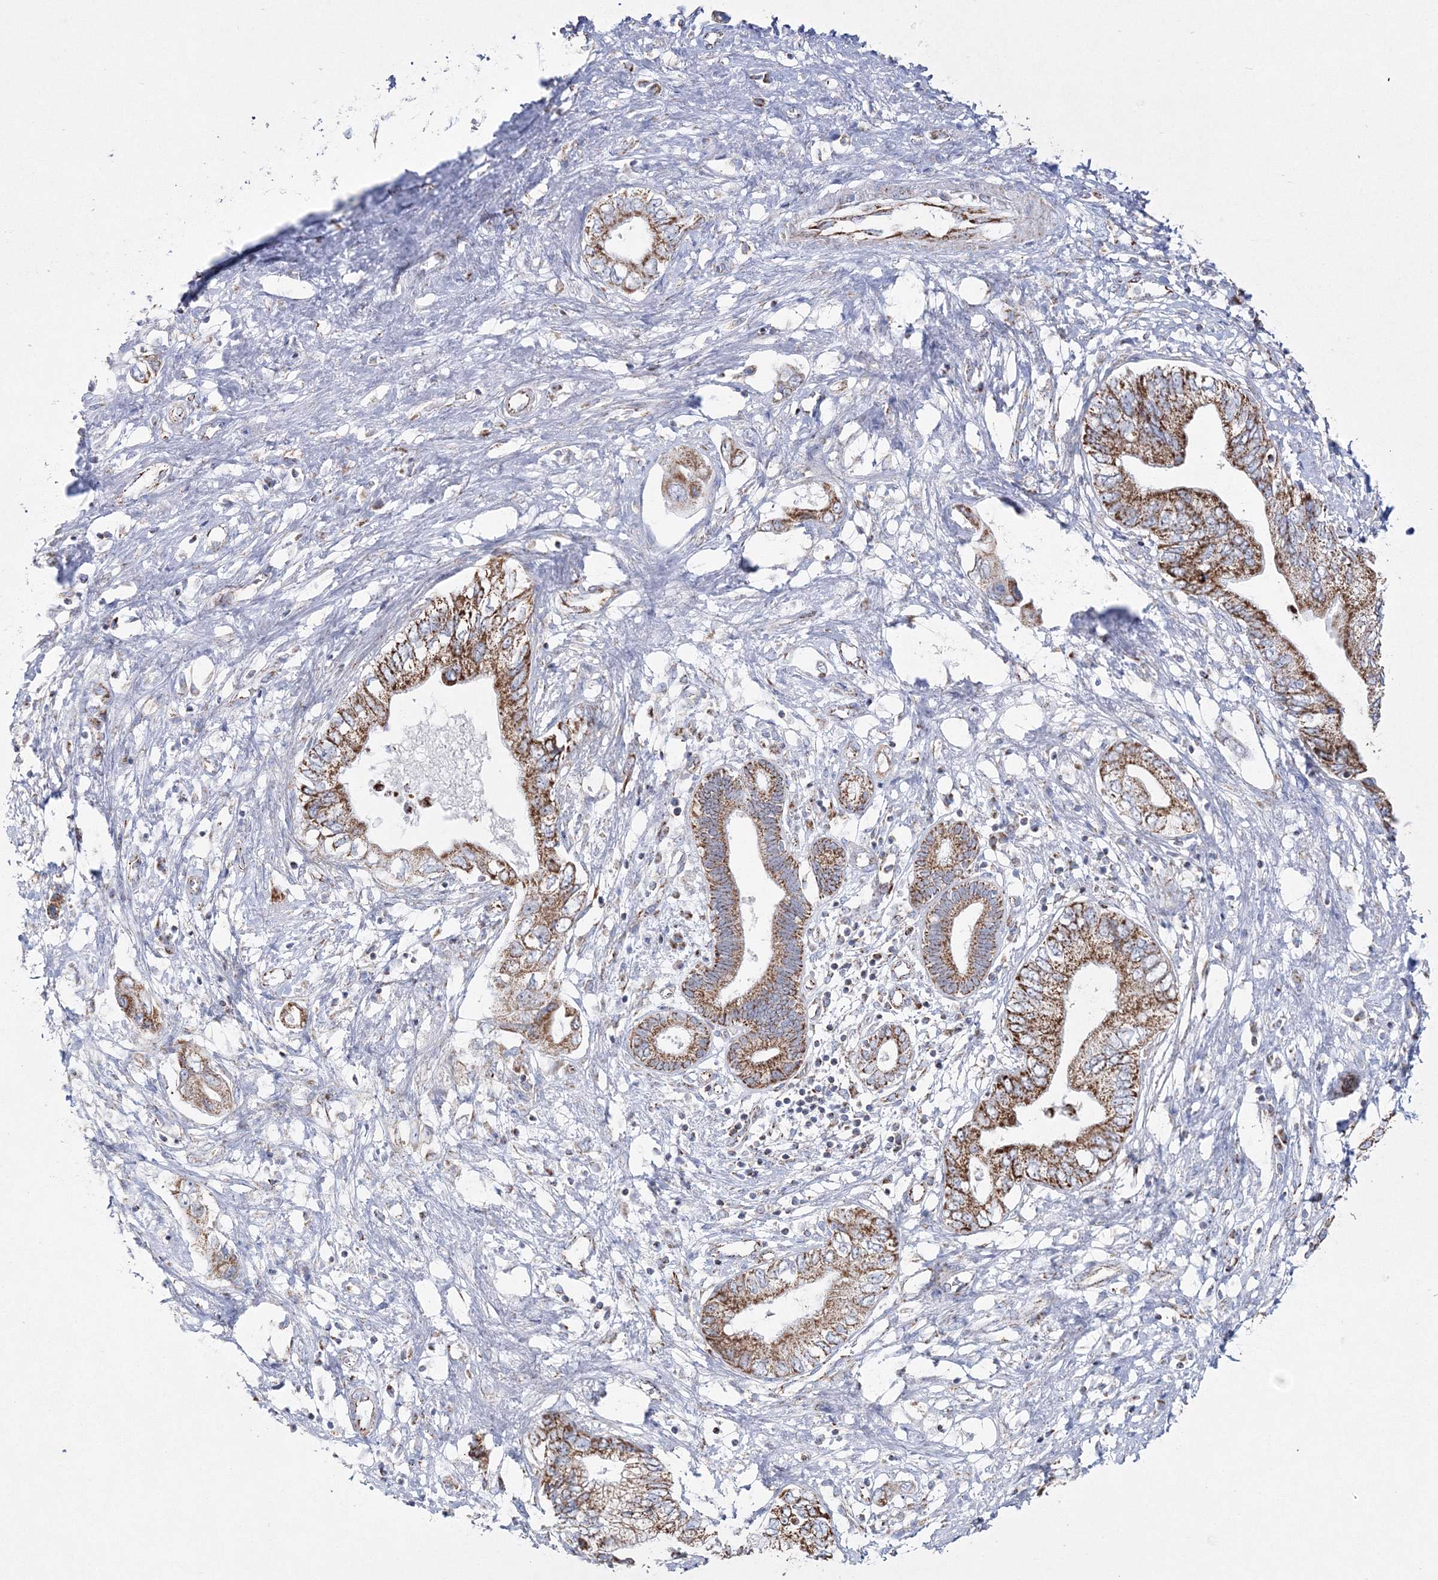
{"staining": {"intensity": "moderate", "quantity": ">75%", "location": "cytoplasmic/membranous"}, "tissue": "pancreatic cancer", "cell_type": "Tumor cells", "image_type": "cancer", "snomed": [{"axis": "morphology", "description": "Adenocarcinoma, NOS"}, {"axis": "topography", "description": "Pancreas"}], "caption": "A photomicrograph of human pancreatic adenocarcinoma stained for a protein demonstrates moderate cytoplasmic/membranous brown staining in tumor cells.", "gene": "HIBCH", "patient": {"sex": "female", "age": 73}}